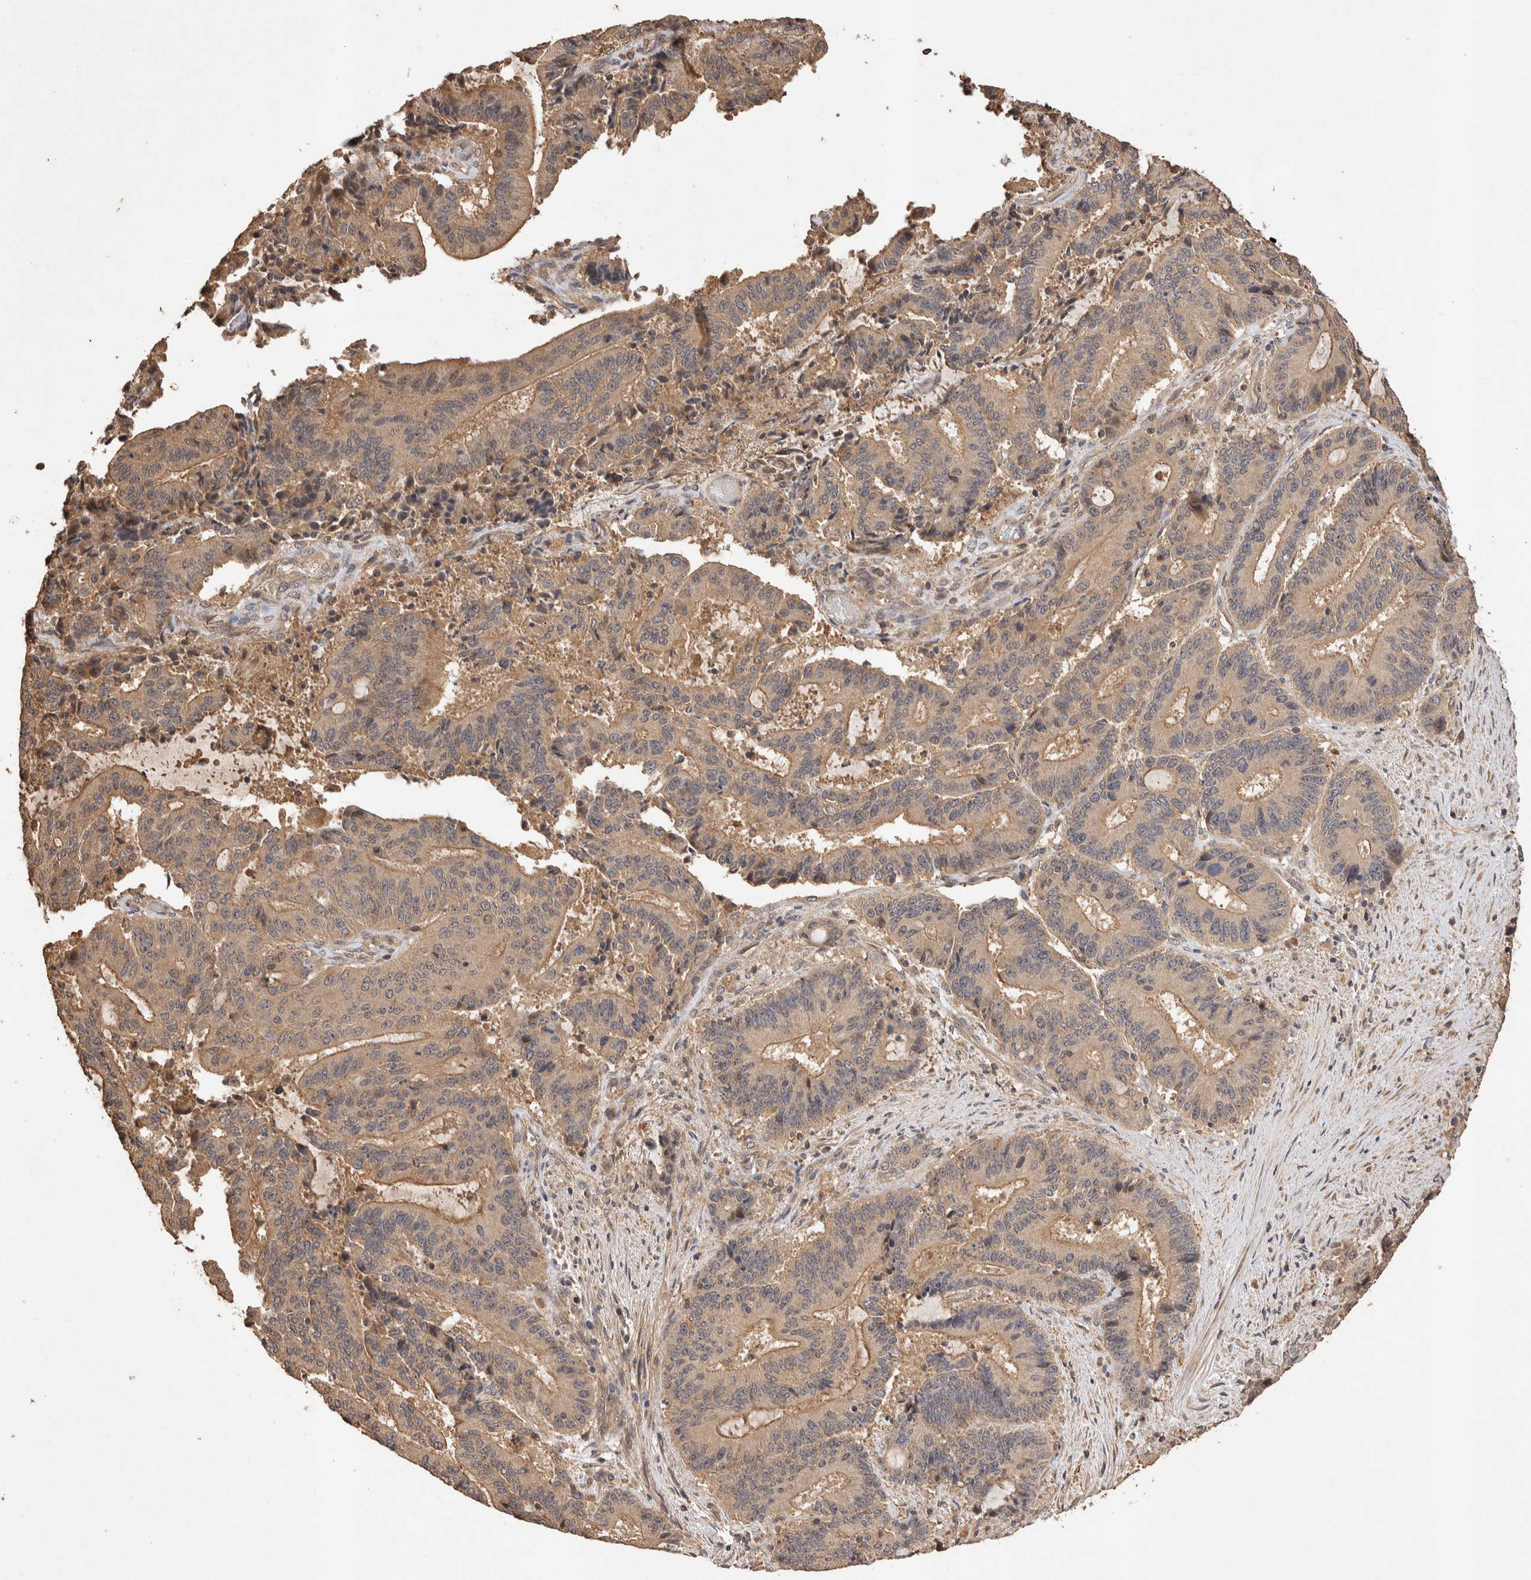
{"staining": {"intensity": "weak", "quantity": ">75%", "location": "cytoplasmic/membranous"}, "tissue": "liver cancer", "cell_type": "Tumor cells", "image_type": "cancer", "snomed": [{"axis": "morphology", "description": "Normal tissue, NOS"}, {"axis": "morphology", "description": "Cholangiocarcinoma"}, {"axis": "topography", "description": "Liver"}, {"axis": "topography", "description": "Peripheral nerve tissue"}], "caption": "Immunohistochemistry image of neoplastic tissue: liver cancer stained using immunohistochemistry exhibits low levels of weak protein expression localized specifically in the cytoplasmic/membranous of tumor cells, appearing as a cytoplasmic/membranous brown color.", "gene": "NSMAF", "patient": {"sex": "female", "age": 73}}